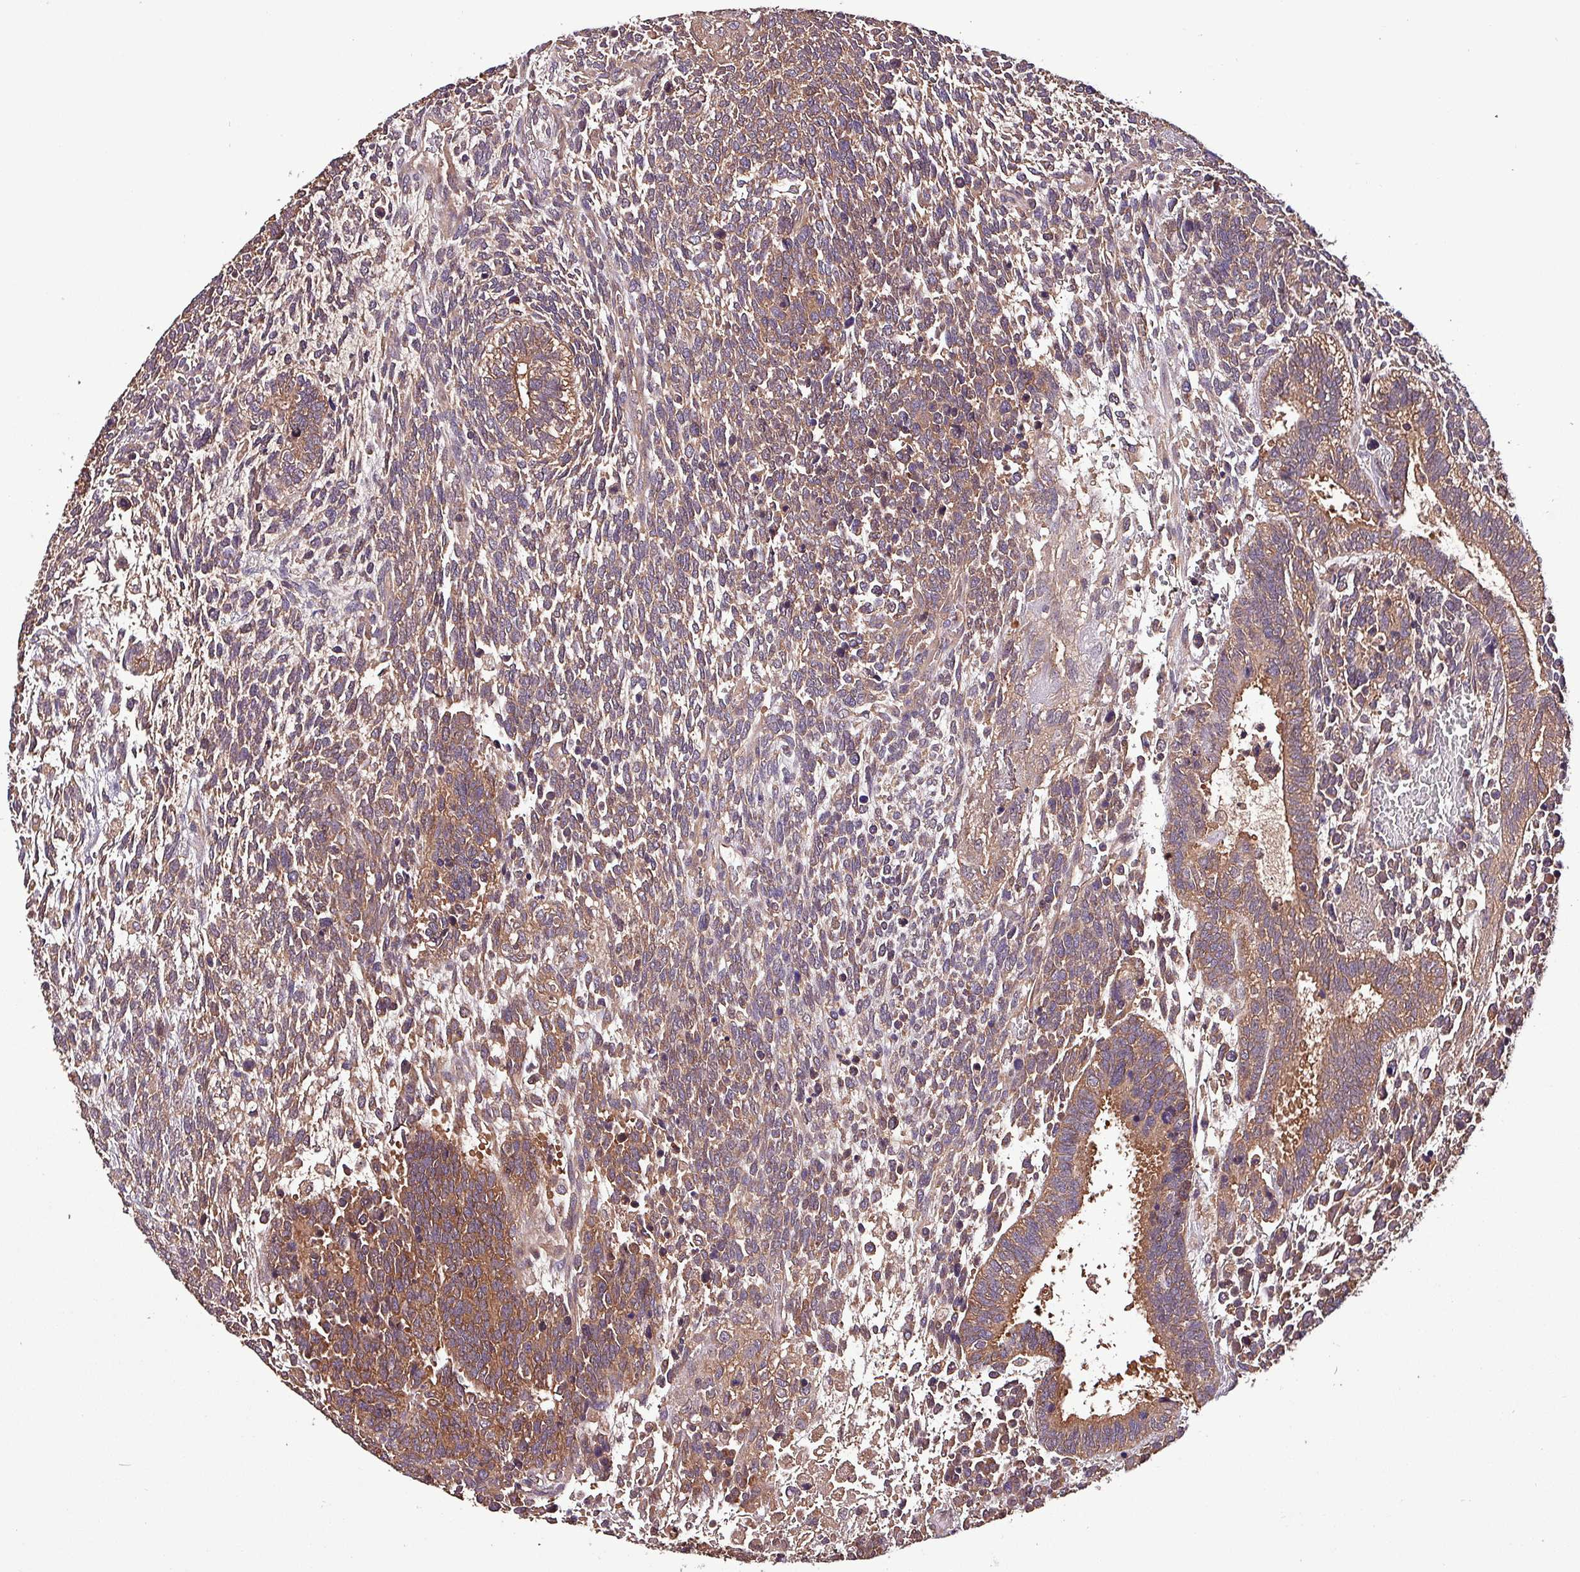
{"staining": {"intensity": "moderate", "quantity": ">75%", "location": "cytoplasmic/membranous"}, "tissue": "testis cancer", "cell_type": "Tumor cells", "image_type": "cancer", "snomed": [{"axis": "morphology", "description": "Carcinoma, Embryonal, NOS"}, {"axis": "topography", "description": "Testis"}], "caption": "Moderate cytoplasmic/membranous protein positivity is appreciated in approximately >75% of tumor cells in testis cancer.", "gene": "PAFAH1B2", "patient": {"sex": "male", "age": 23}}